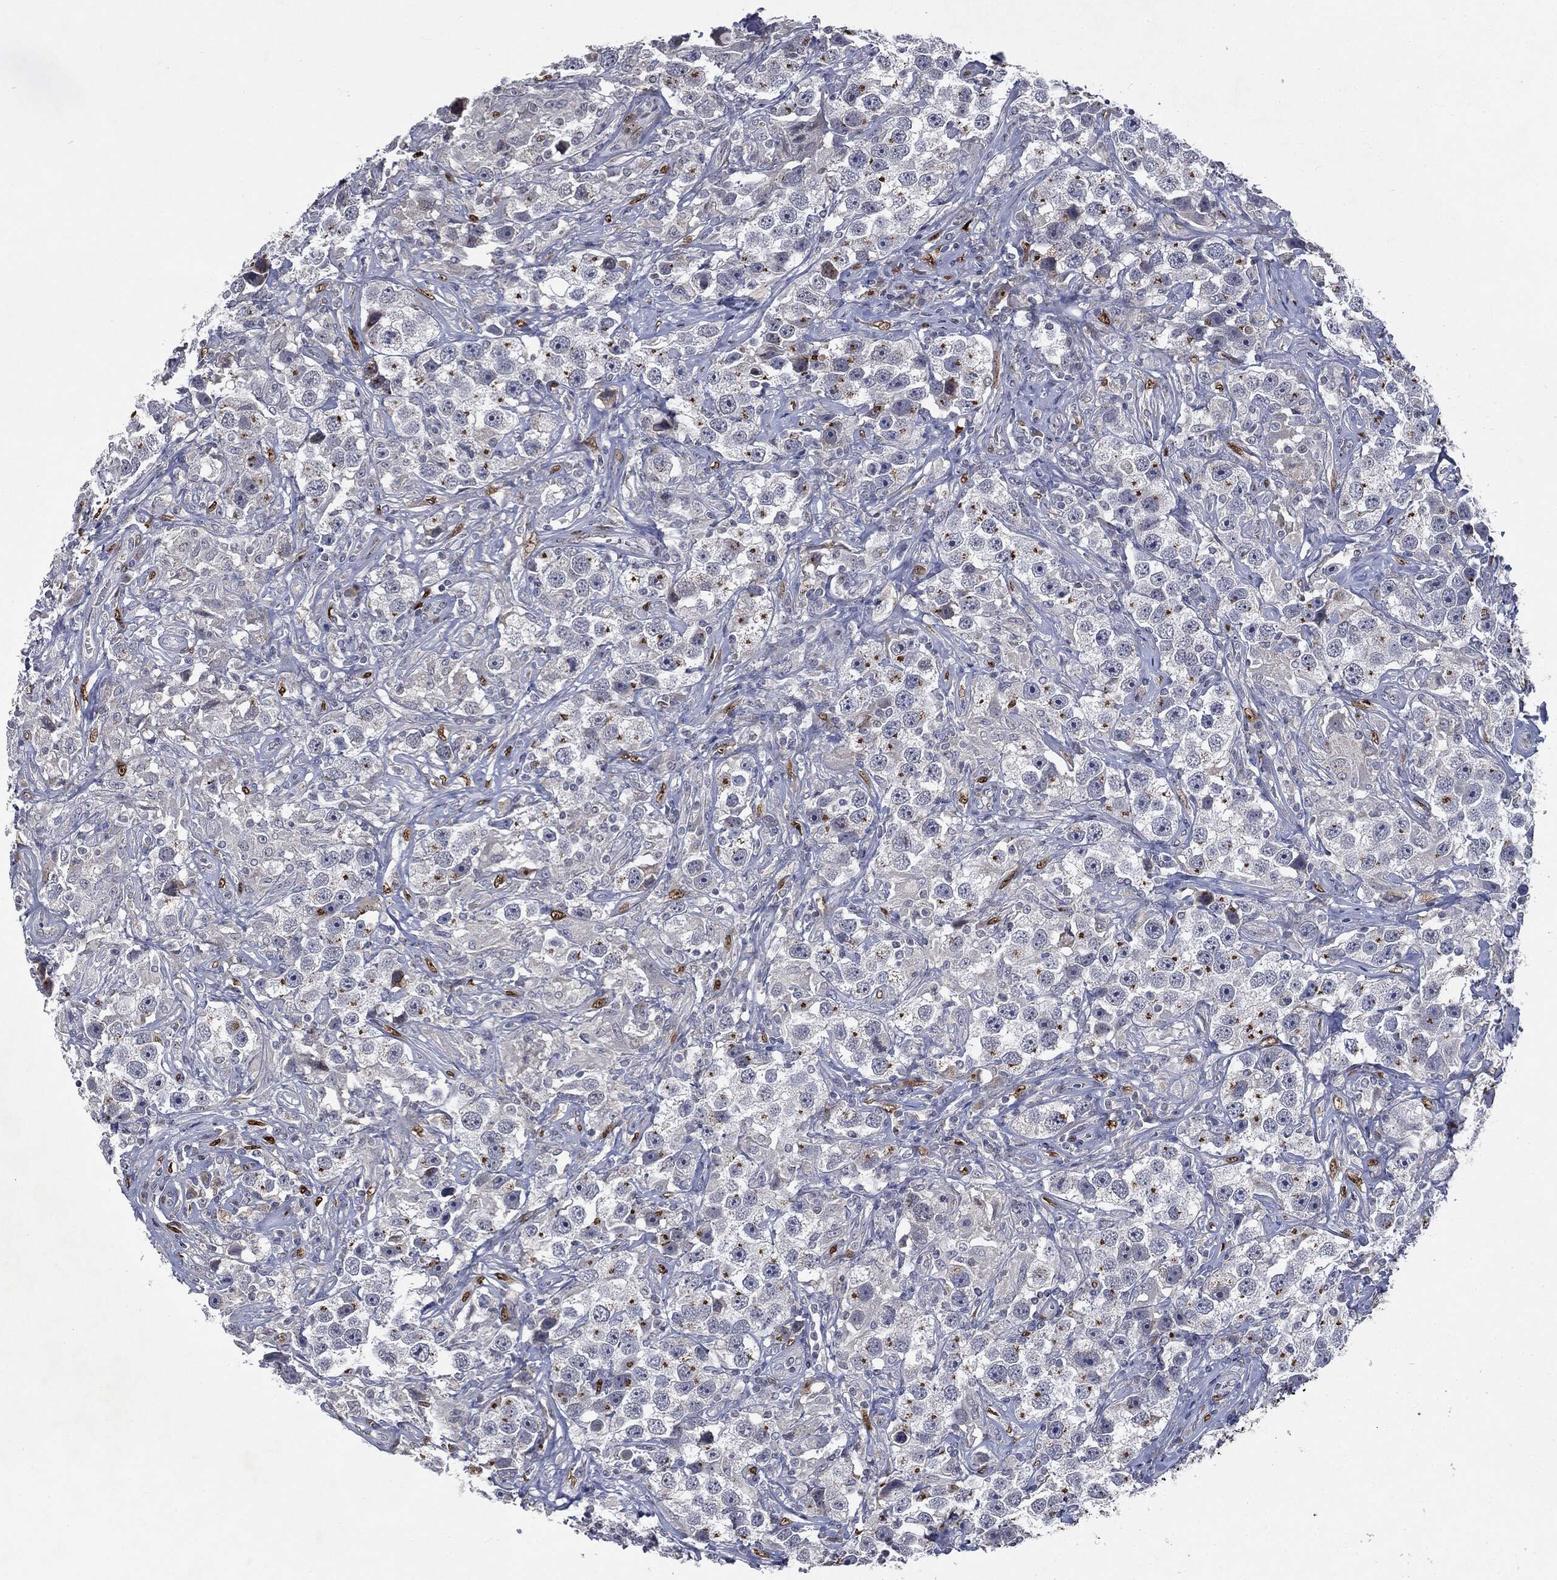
{"staining": {"intensity": "negative", "quantity": "none", "location": "none"}, "tissue": "testis cancer", "cell_type": "Tumor cells", "image_type": "cancer", "snomed": [{"axis": "morphology", "description": "Seminoma, NOS"}, {"axis": "topography", "description": "Testis"}], "caption": "High power microscopy micrograph of an immunohistochemistry histopathology image of testis cancer, revealing no significant positivity in tumor cells.", "gene": "CASD1", "patient": {"sex": "male", "age": 49}}